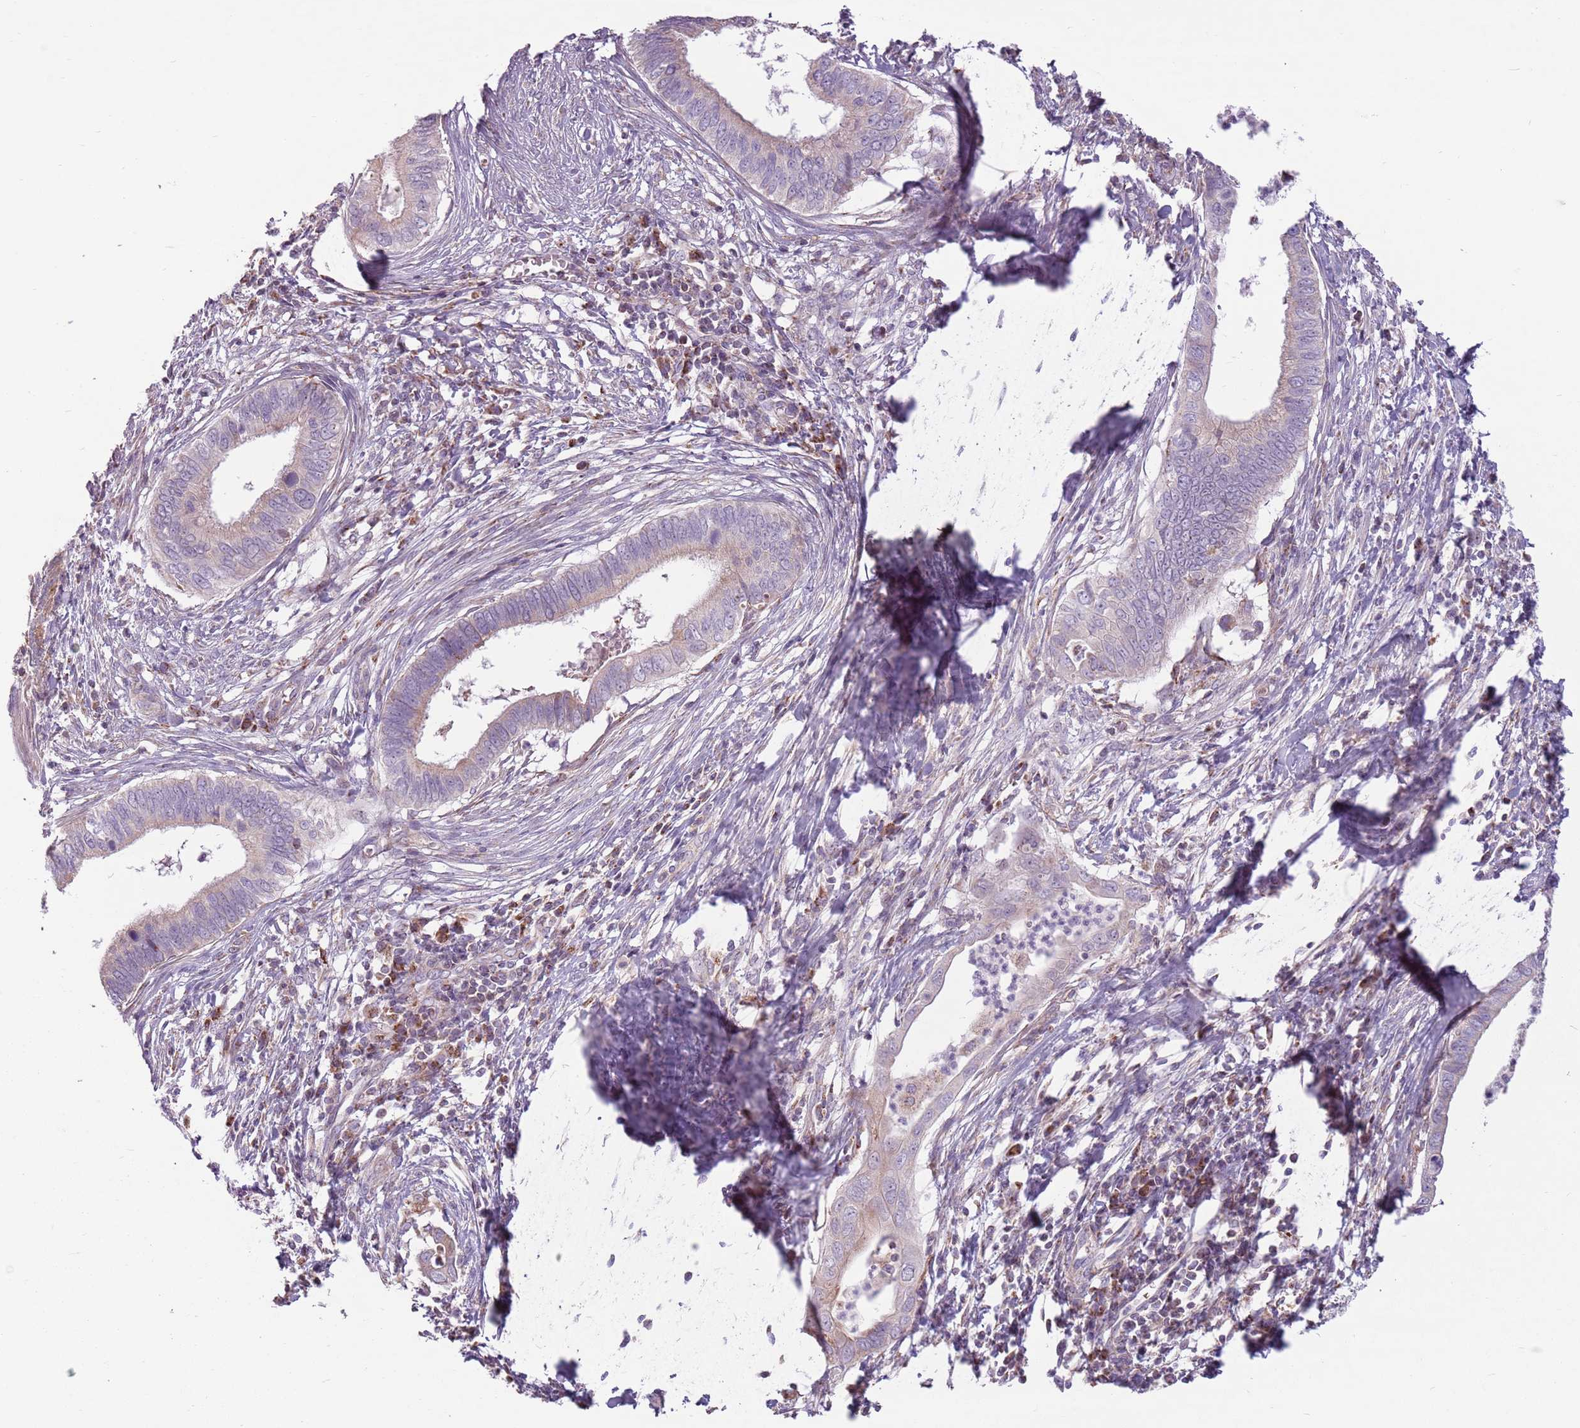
{"staining": {"intensity": "weak", "quantity": "25%-75%", "location": "cytoplasmic/membranous"}, "tissue": "cervical cancer", "cell_type": "Tumor cells", "image_type": "cancer", "snomed": [{"axis": "morphology", "description": "Adenocarcinoma, NOS"}, {"axis": "topography", "description": "Cervix"}], "caption": "A brown stain shows weak cytoplasmic/membranous staining of a protein in adenocarcinoma (cervical) tumor cells. (Stains: DAB in brown, nuclei in blue, Microscopy: brightfield microscopy at high magnification).", "gene": "ZNF530", "patient": {"sex": "female", "age": 42}}